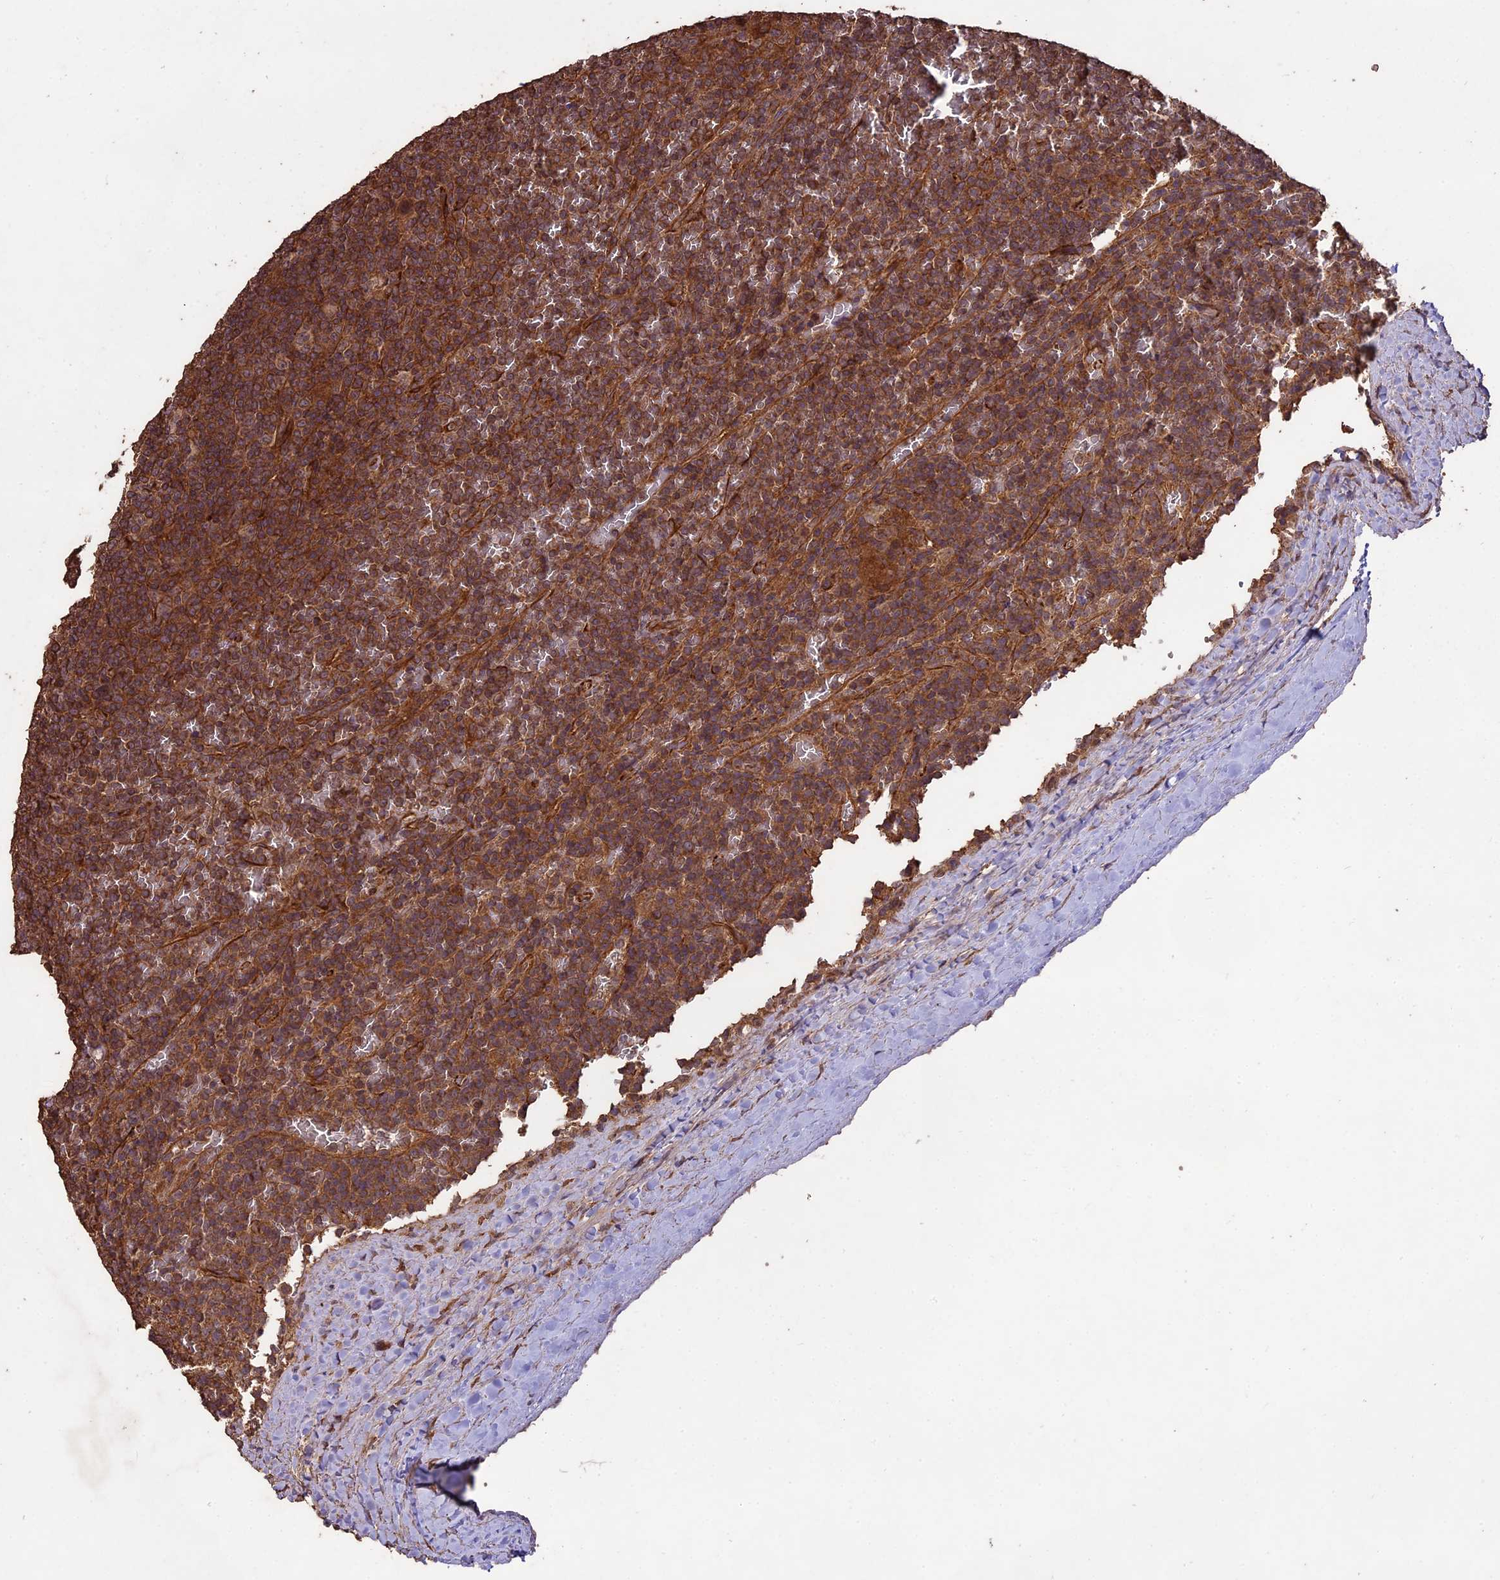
{"staining": {"intensity": "moderate", "quantity": ">75%", "location": "cytoplasmic/membranous"}, "tissue": "lymphoma", "cell_type": "Tumor cells", "image_type": "cancer", "snomed": [{"axis": "morphology", "description": "Malignant lymphoma, non-Hodgkin's type, Low grade"}, {"axis": "topography", "description": "Spleen"}], "caption": "IHC of human lymphoma demonstrates medium levels of moderate cytoplasmic/membranous expression in about >75% of tumor cells. The staining was performed using DAB (3,3'-diaminobenzidine) to visualize the protein expression in brown, while the nuclei were stained in blue with hematoxylin (Magnification: 20x).", "gene": "TTLL10", "patient": {"sex": "female", "age": 19}}